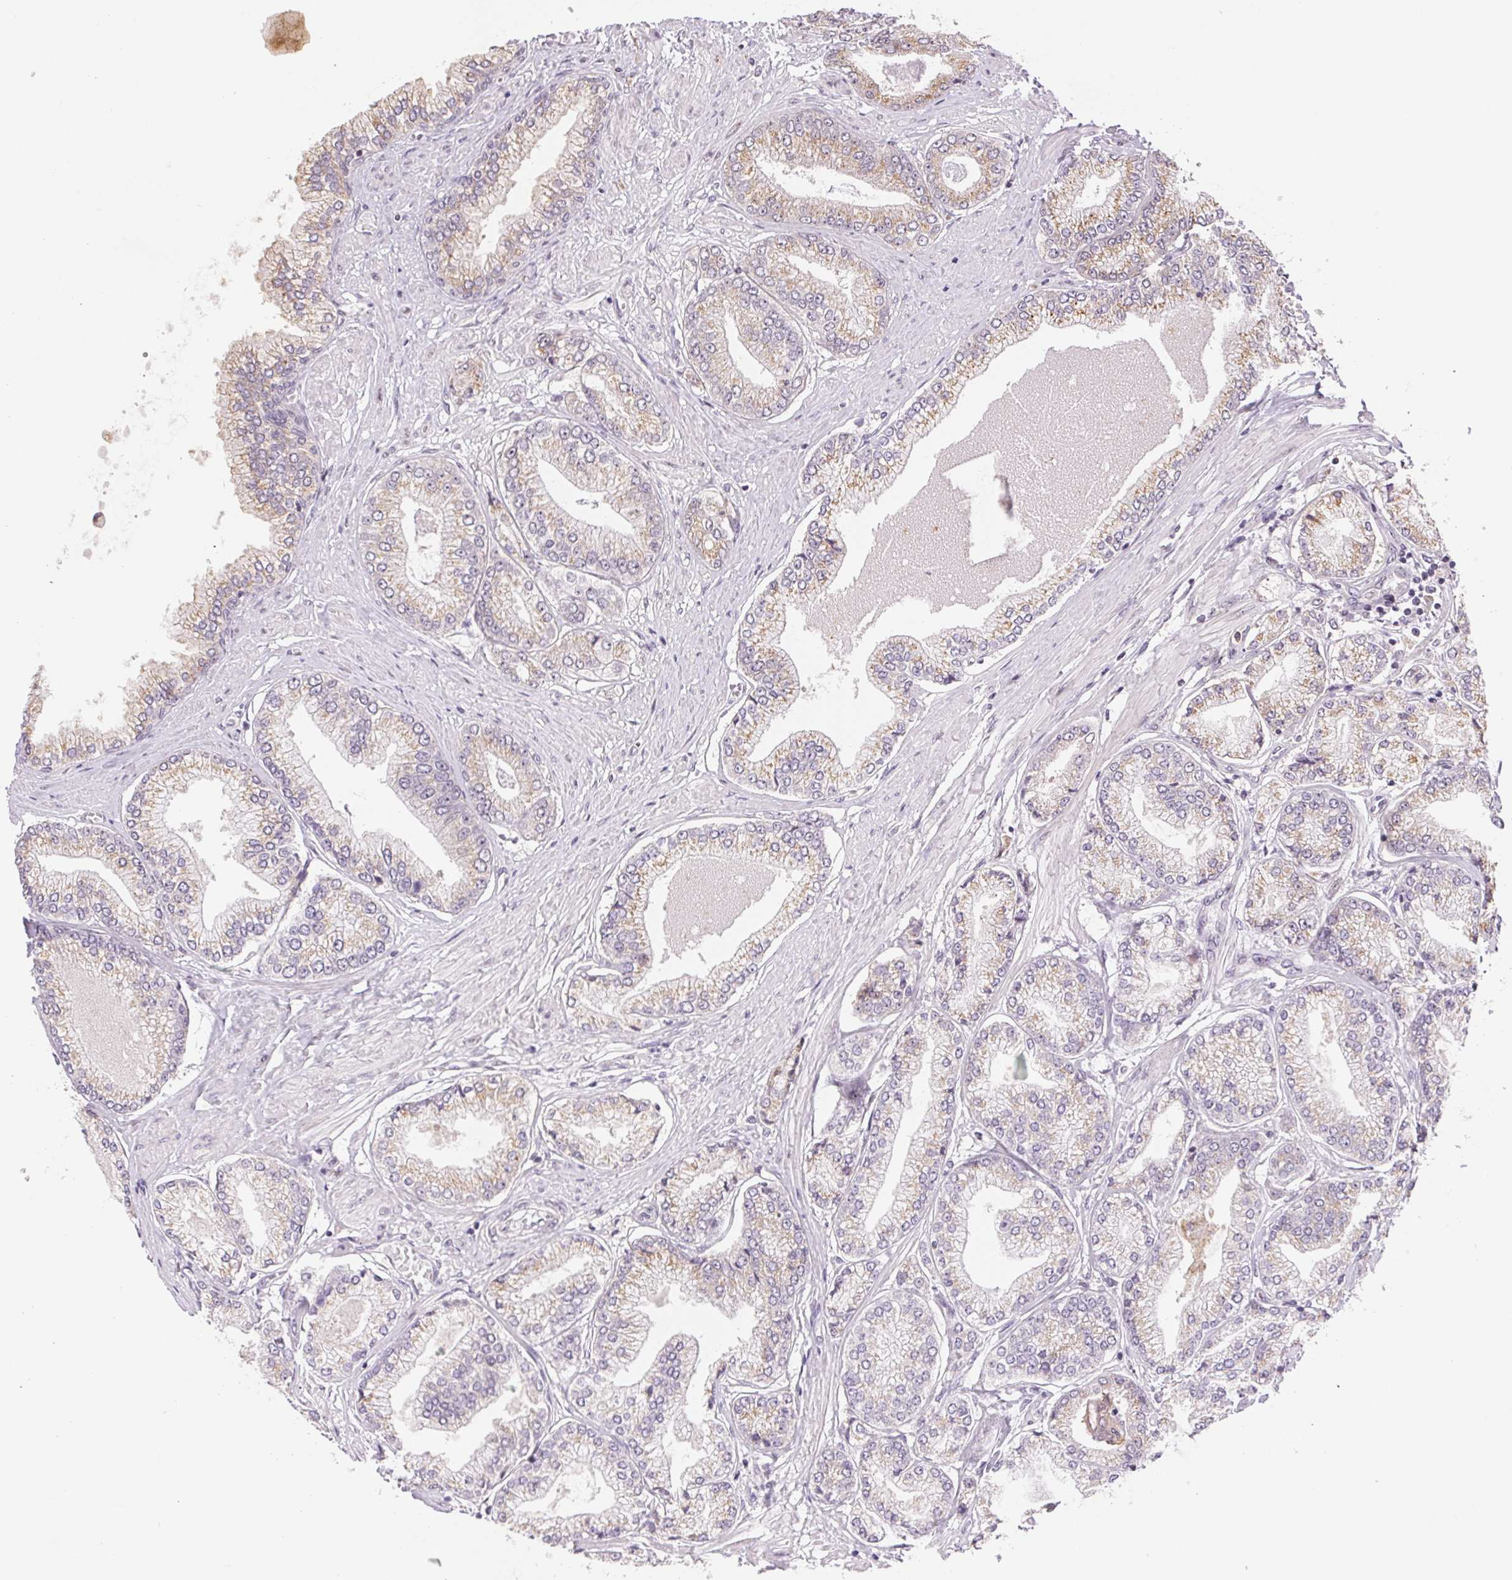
{"staining": {"intensity": "weak", "quantity": "<25%", "location": "cytoplasmic/membranous"}, "tissue": "prostate cancer", "cell_type": "Tumor cells", "image_type": "cancer", "snomed": [{"axis": "morphology", "description": "Adenocarcinoma, Low grade"}, {"axis": "topography", "description": "Prostate"}], "caption": "IHC of prostate cancer (low-grade adenocarcinoma) demonstrates no positivity in tumor cells. (Brightfield microscopy of DAB immunohistochemistry at high magnification).", "gene": "GRHL3", "patient": {"sex": "male", "age": 55}}